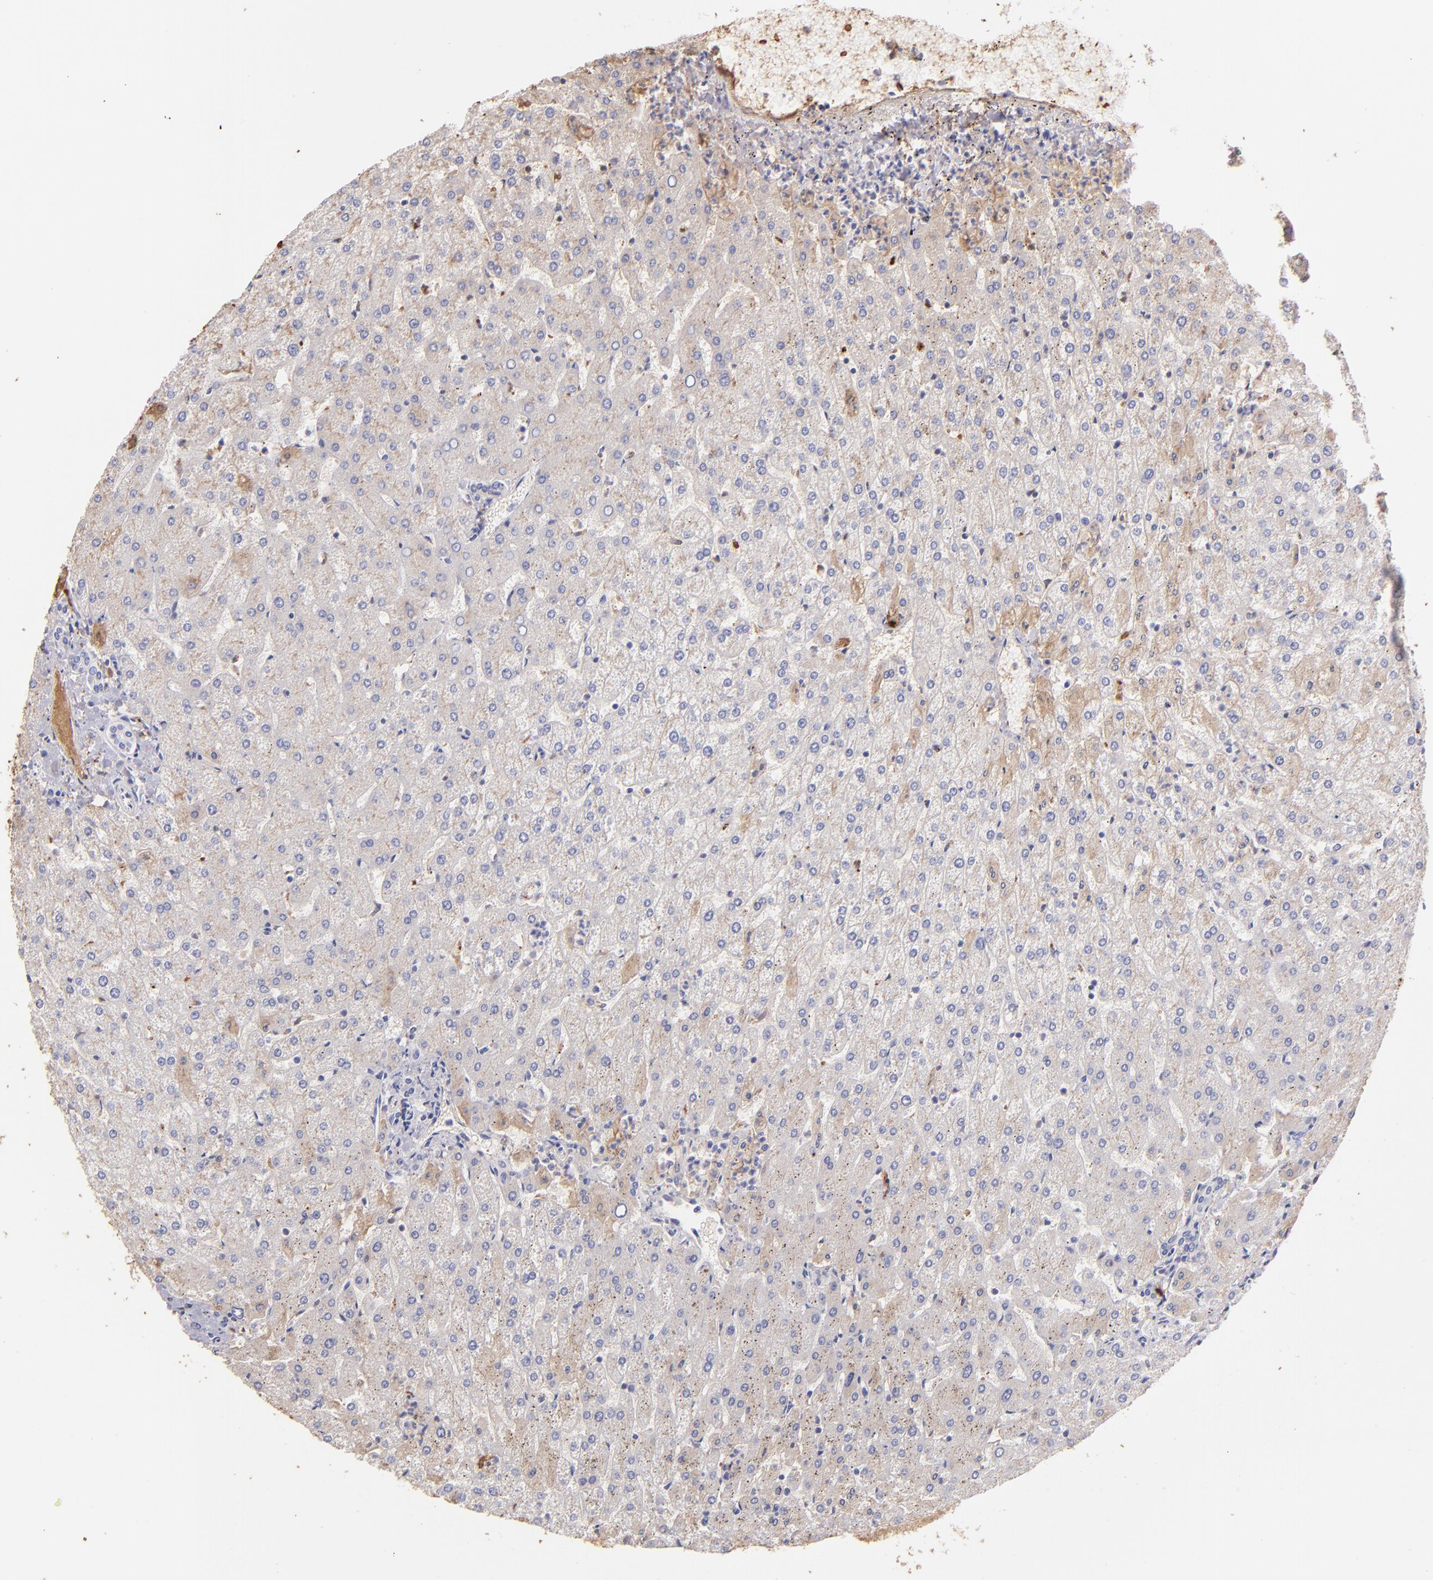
{"staining": {"intensity": "negative", "quantity": "none", "location": "none"}, "tissue": "liver", "cell_type": "Cholangiocytes", "image_type": "normal", "snomed": [{"axis": "morphology", "description": "Normal tissue, NOS"}, {"axis": "topography", "description": "Liver"}], "caption": "This is a photomicrograph of immunohistochemistry staining of unremarkable liver, which shows no expression in cholangiocytes. (Immunohistochemistry, brightfield microscopy, high magnification).", "gene": "FGB", "patient": {"sex": "female", "age": 32}}